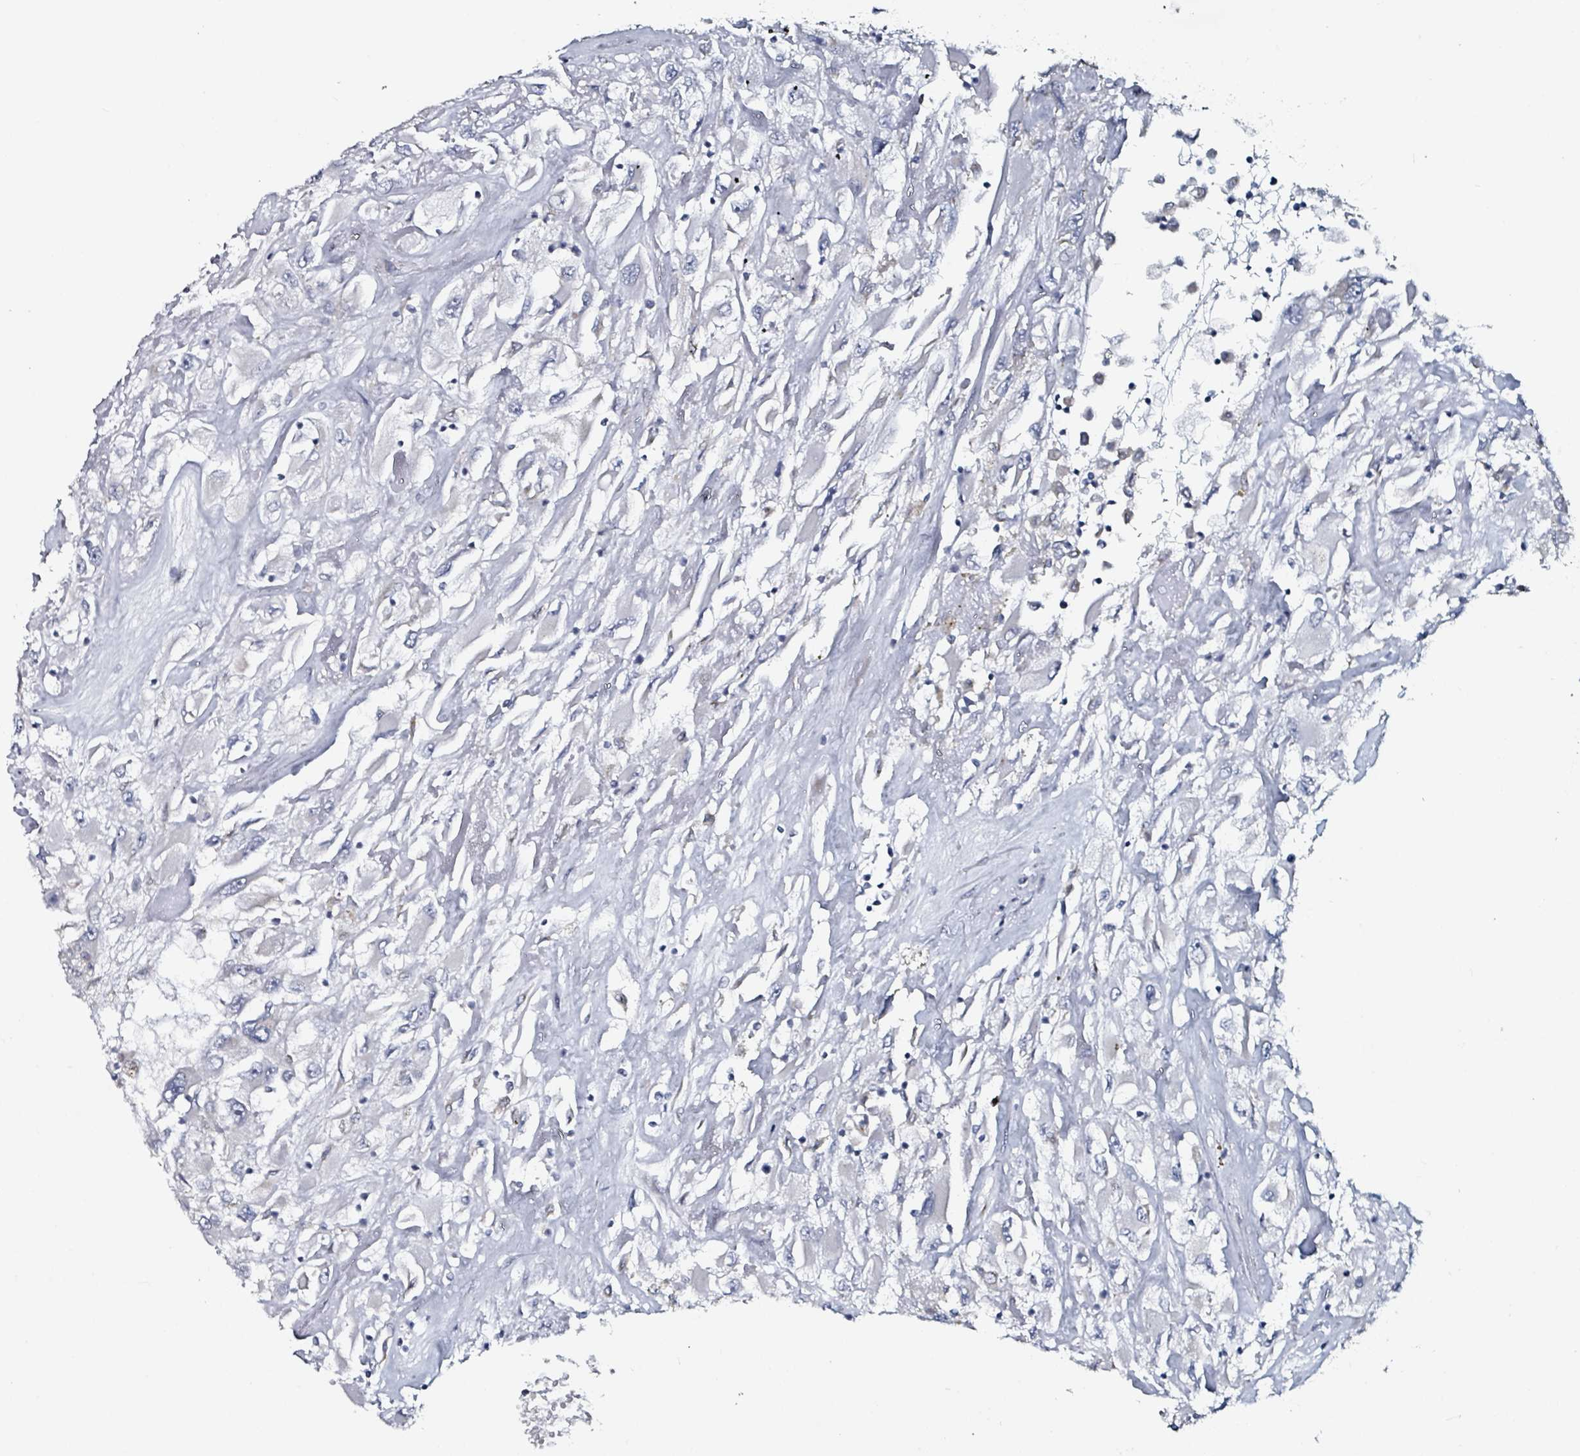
{"staining": {"intensity": "negative", "quantity": "none", "location": "none"}, "tissue": "renal cancer", "cell_type": "Tumor cells", "image_type": "cancer", "snomed": [{"axis": "morphology", "description": "Adenocarcinoma, NOS"}, {"axis": "topography", "description": "Kidney"}], "caption": "High magnification brightfield microscopy of renal cancer (adenocarcinoma) stained with DAB (brown) and counterstained with hematoxylin (blue): tumor cells show no significant expression.", "gene": "B3GAT3", "patient": {"sex": "female", "age": 52}}